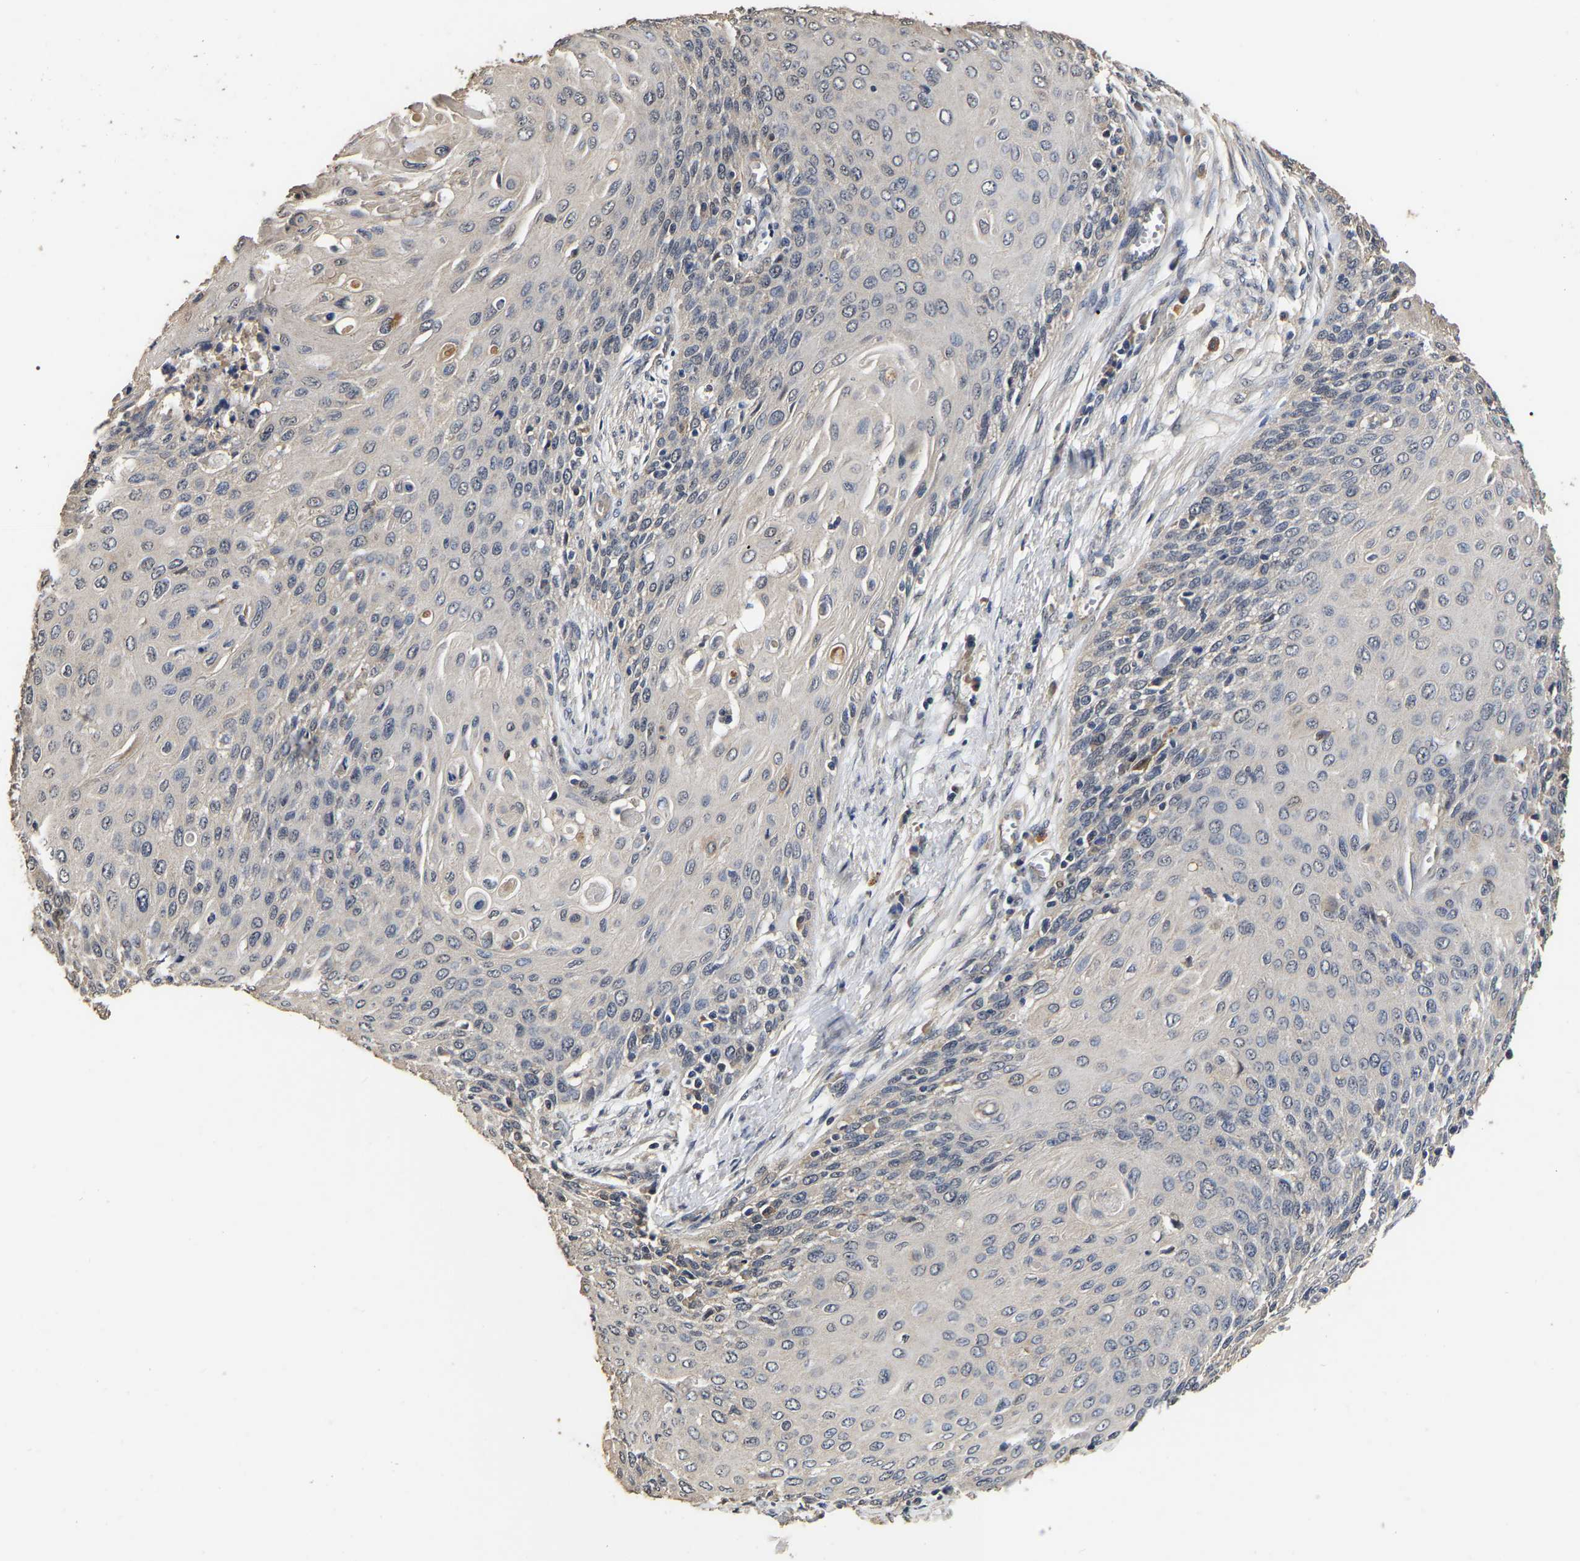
{"staining": {"intensity": "negative", "quantity": "none", "location": "none"}, "tissue": "cervical cancer", "cell_type": "Tumor cells", "image_type": "cancer", "snomed": [{"axis": "morphology", "description": "Squamous cell carcinoma, NOS"}, {"axis": "topography", "description": "Cervix"}], "caption": "This photomicrograph is of squamous cell carcinoma (cervical) stained with immunohistochemistry (IHC) to label a protein in brown with the nuclei are counter-stained blue. There is no staining in tumor cells. (DAB (3,3'-diaminobenzidine) immunohistochemistry with hematoxylin counter stain).", "gene": "STK32C", "patient": {"sex": "female", "age": 39}}